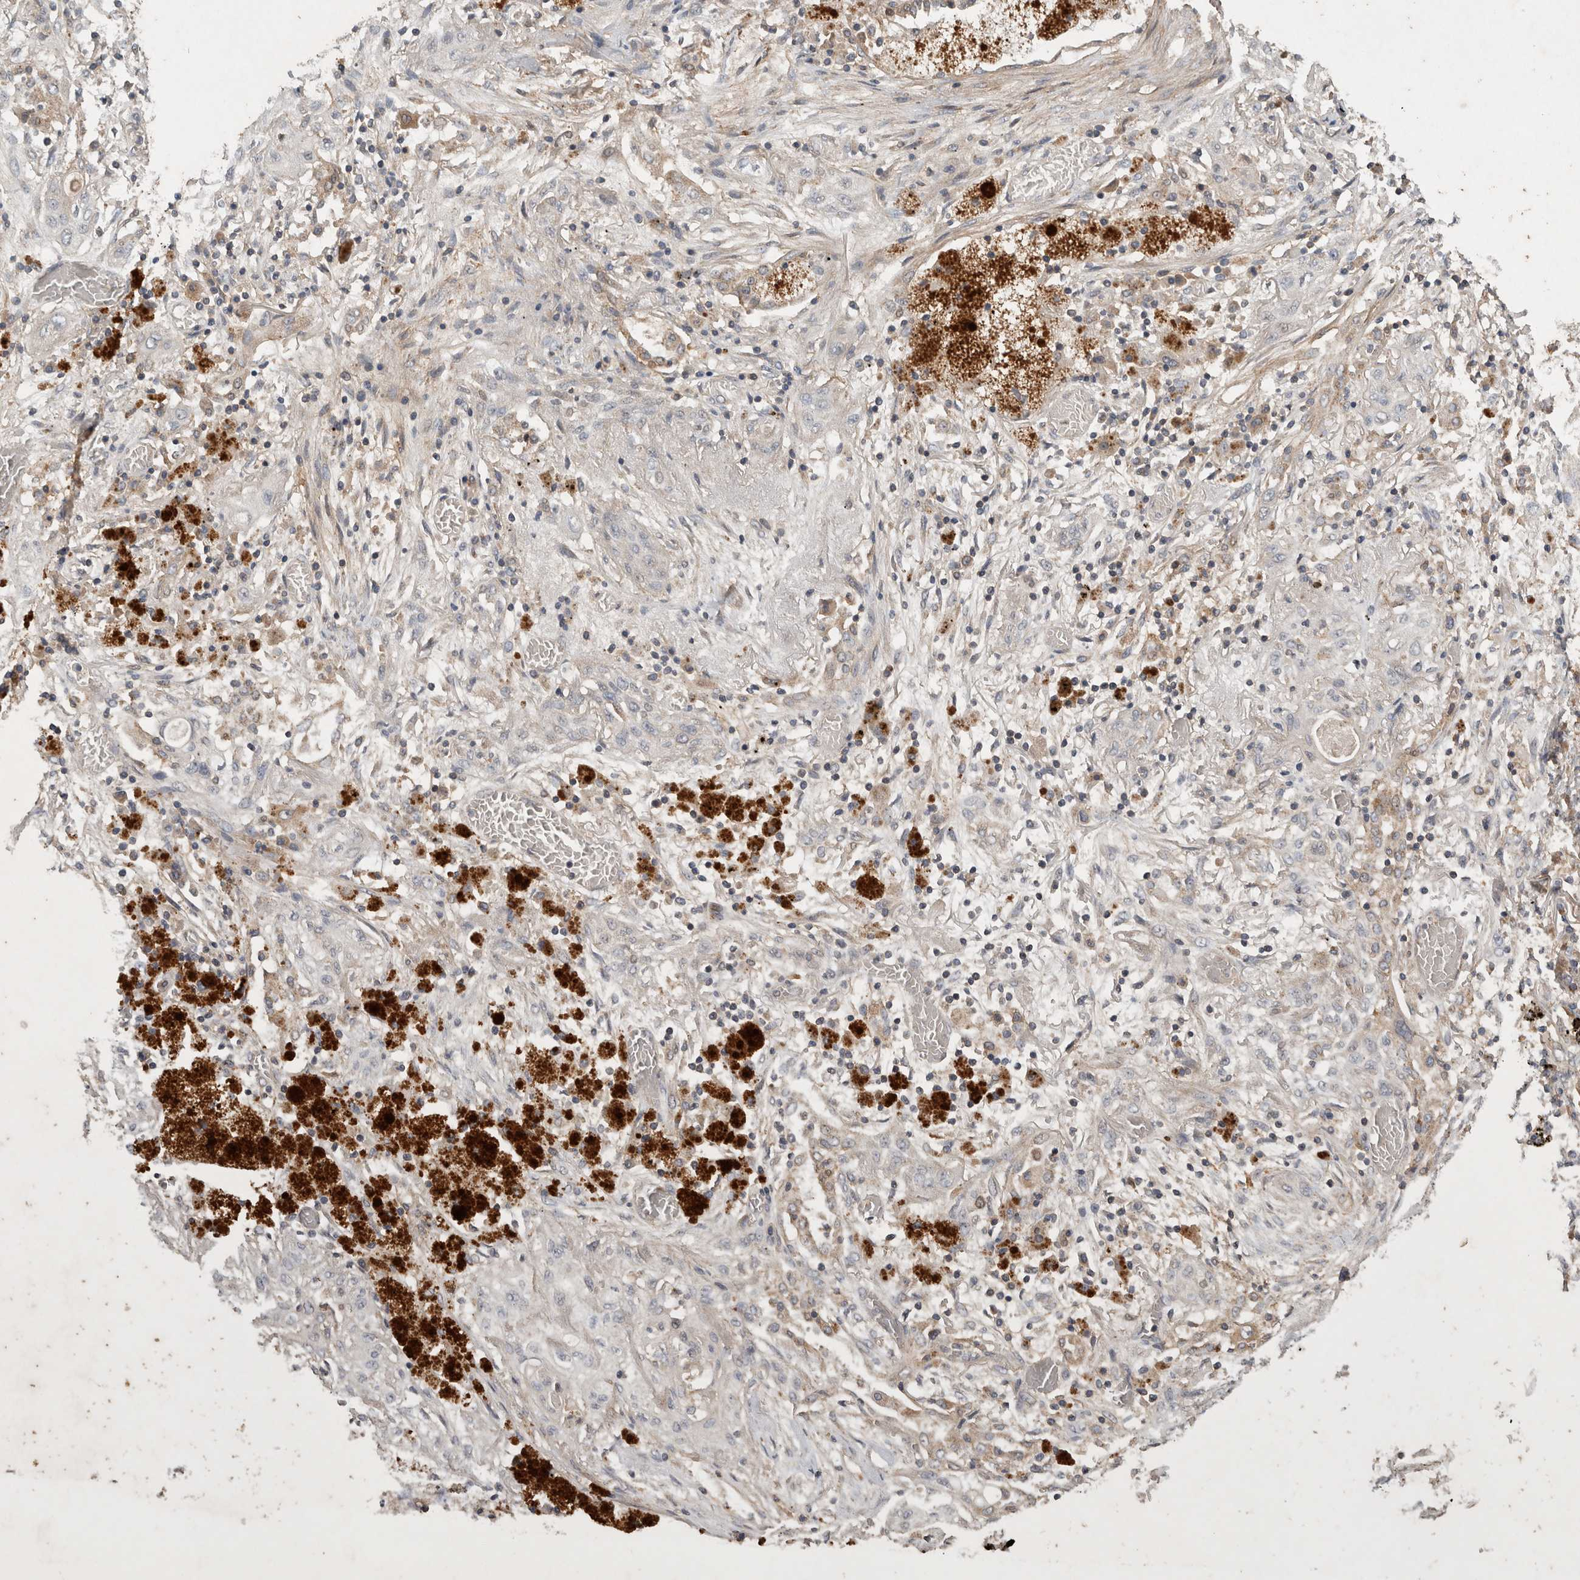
{"staining": {"intensity": "weak", "quantity": "<25%", "location": "cytoplasmic/membranous"}, "tissue": "lung cancer", "cell_type": "Tumor cells", "image_type": "cancer", "snomed": [{"axis": "morphology", "description": "Squamous cell carcinoma, NOS"}, {"axis": "topography", "description": "Lung"}], "caption": "This is a micrograph of immunohistochemistry staining of lung cancer (squamous cell carcinoma), which shows no staining in tumor cells.", "gene": "TRMT61B", "patient": {"sex": "female", "age": 47}}